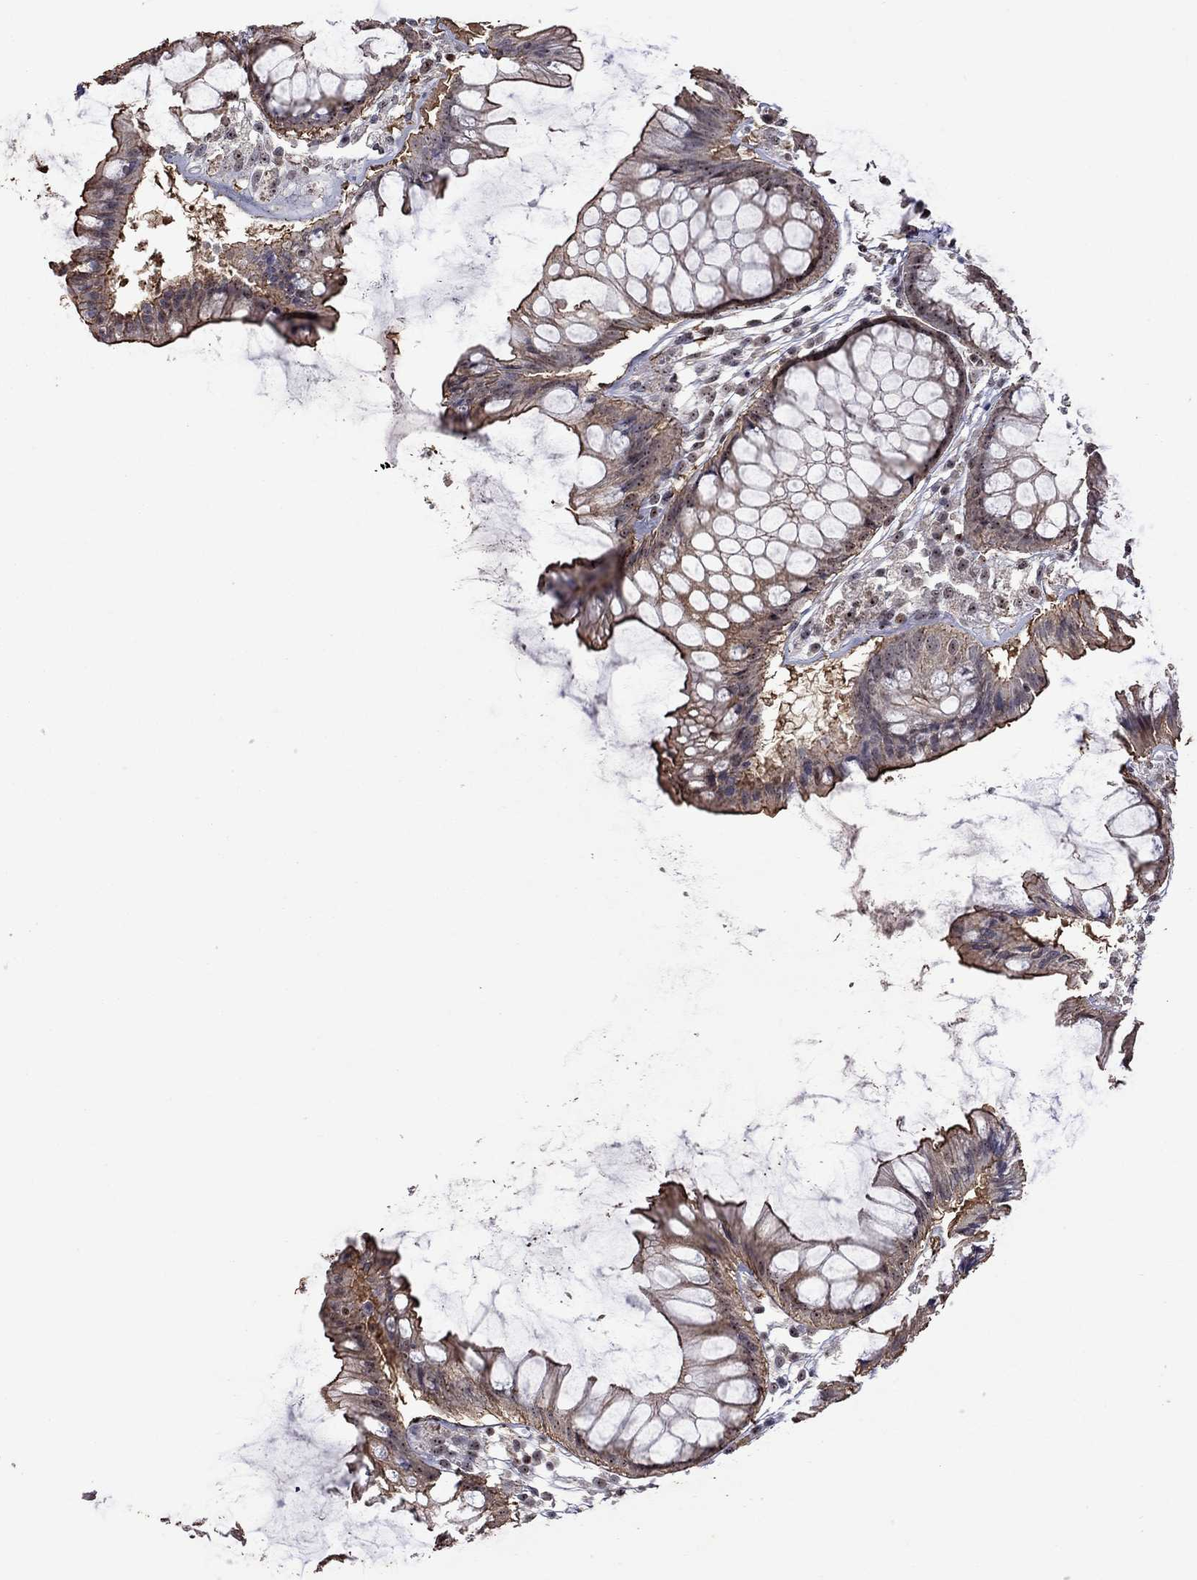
{"staining": {"intensity": "weak", "quantity": "<25%", "location": "cytoplasmic/membranous"}, "tissue": "colon", "cell_type": "Endothelial cells", "image_type": "normal", "snomed": [{"axis": "morphology", "description": "Normal tissue, NOS"}, {"axis": "morphology", "description": "Adenocarcinoma, NOS"}, {"axis": "topography", "description": "Colon"}], "caption": "This is a micrograph of immunohistochemistry staining of unremarkable colon, which shows no expression in endothelial cells. The staining is performed using DAB (3,3'-diaminobenzidine) brown chromogen with nuclei counter-stained in using hematoxylin.", "gene": "SPOUT1", "patient": {"sex": "male", "age": 65}}